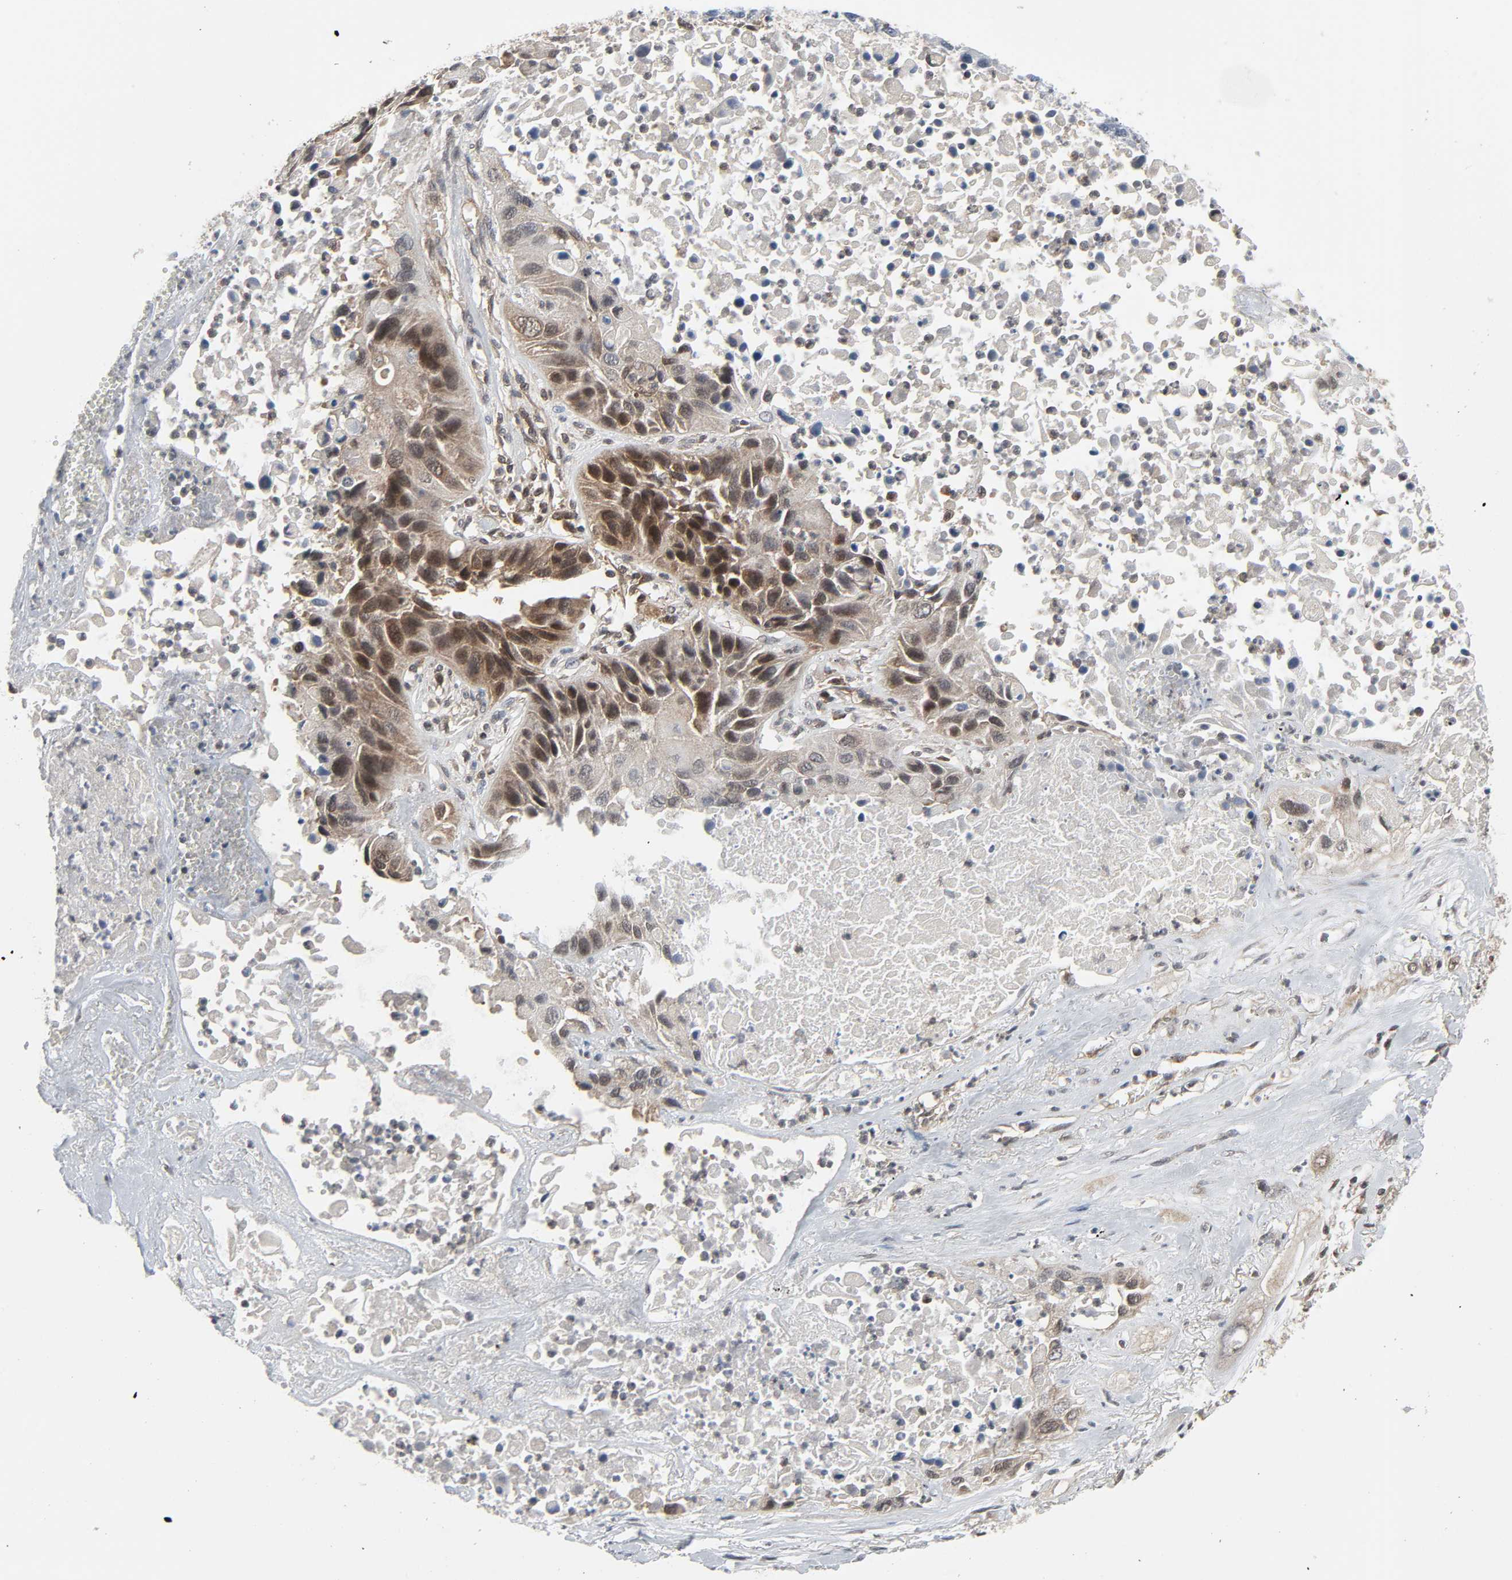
{"staining": {"intensity": "moderate", "quantity": ">75%", "location": "nuclear"}, "tissue": "lung cancer", "cell_type": "Tumor cells", "image_type": "cancer", "snomed": [{"axis": "morphology", "description": "Squamous cell carcinoma, NOS"}, {"axis": "topography", "description": "Lung"}], "caption": "Immunohistochemistry (IHC) of lung cancer (squamous cell carcinoma) exhibits medium levels of moderate nuclear expression in approximately >75% of tumor cells.", "gene": "GSK3A", "patient": {"sex": "female", "age": 76}}